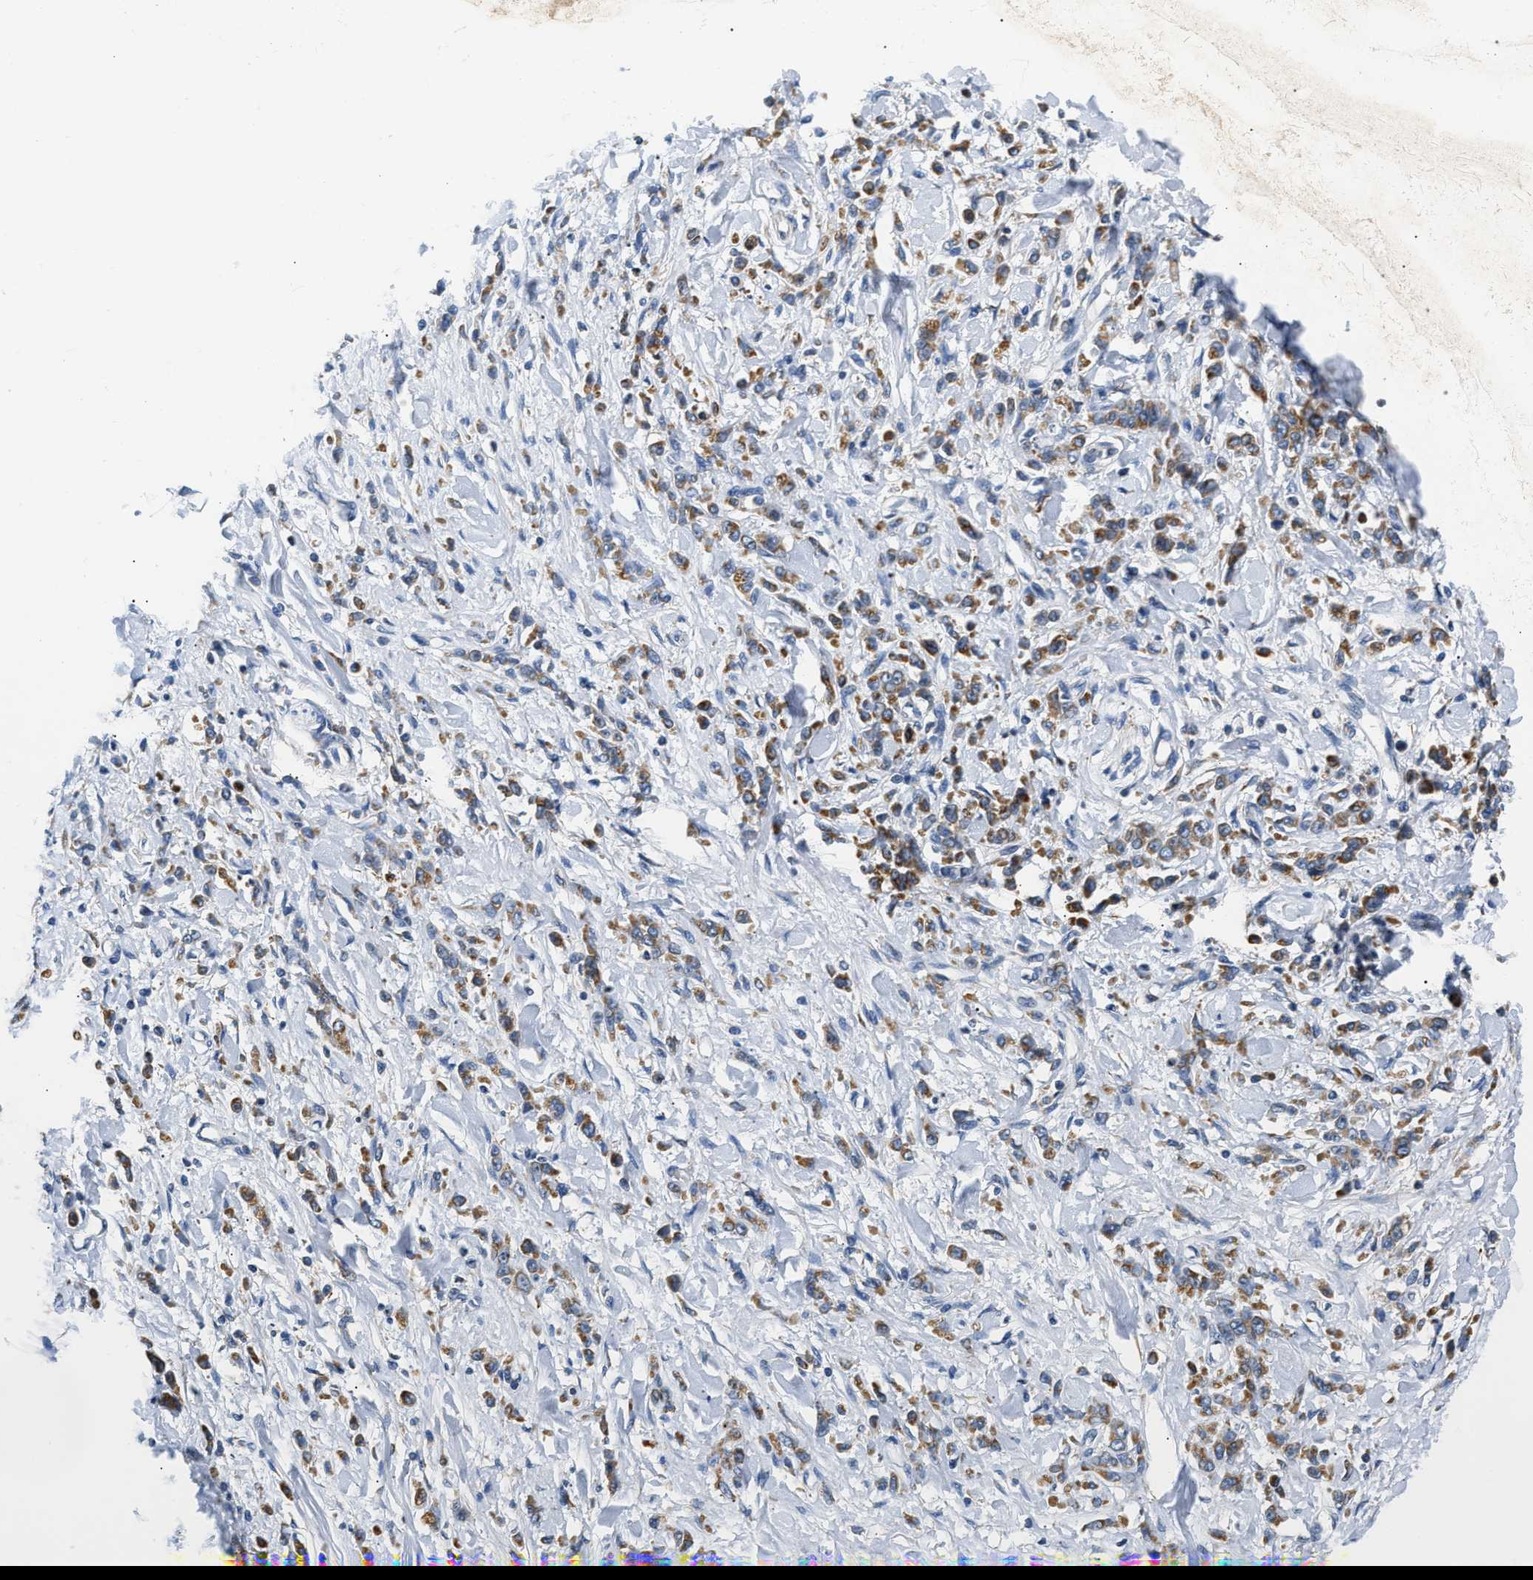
{"staining": {"intensity": "weak", "quantity": ">75%", "location": "cytoplasmic/membranous"}, "tissue": "stomach cancer", "cell_type": "Tumor cells", "image_type": "cancer", "snomed": [{"axis": "morphology", "description": "Normal tissue, NOS"}, {"axis": "morphology", "description": "Adenocarcinoma, NOS"}, {"axis": "topography", "description": "Stomach"}], "caption": "The histopathology image displays immunohistochemical staining of stomach adenocarcinoma. There is weak cytoplasmic/membranous expression is seen in about >75% of tumor cells.", "gene": "HDHD3", "patient": {"sex": "male", "age": 82}}